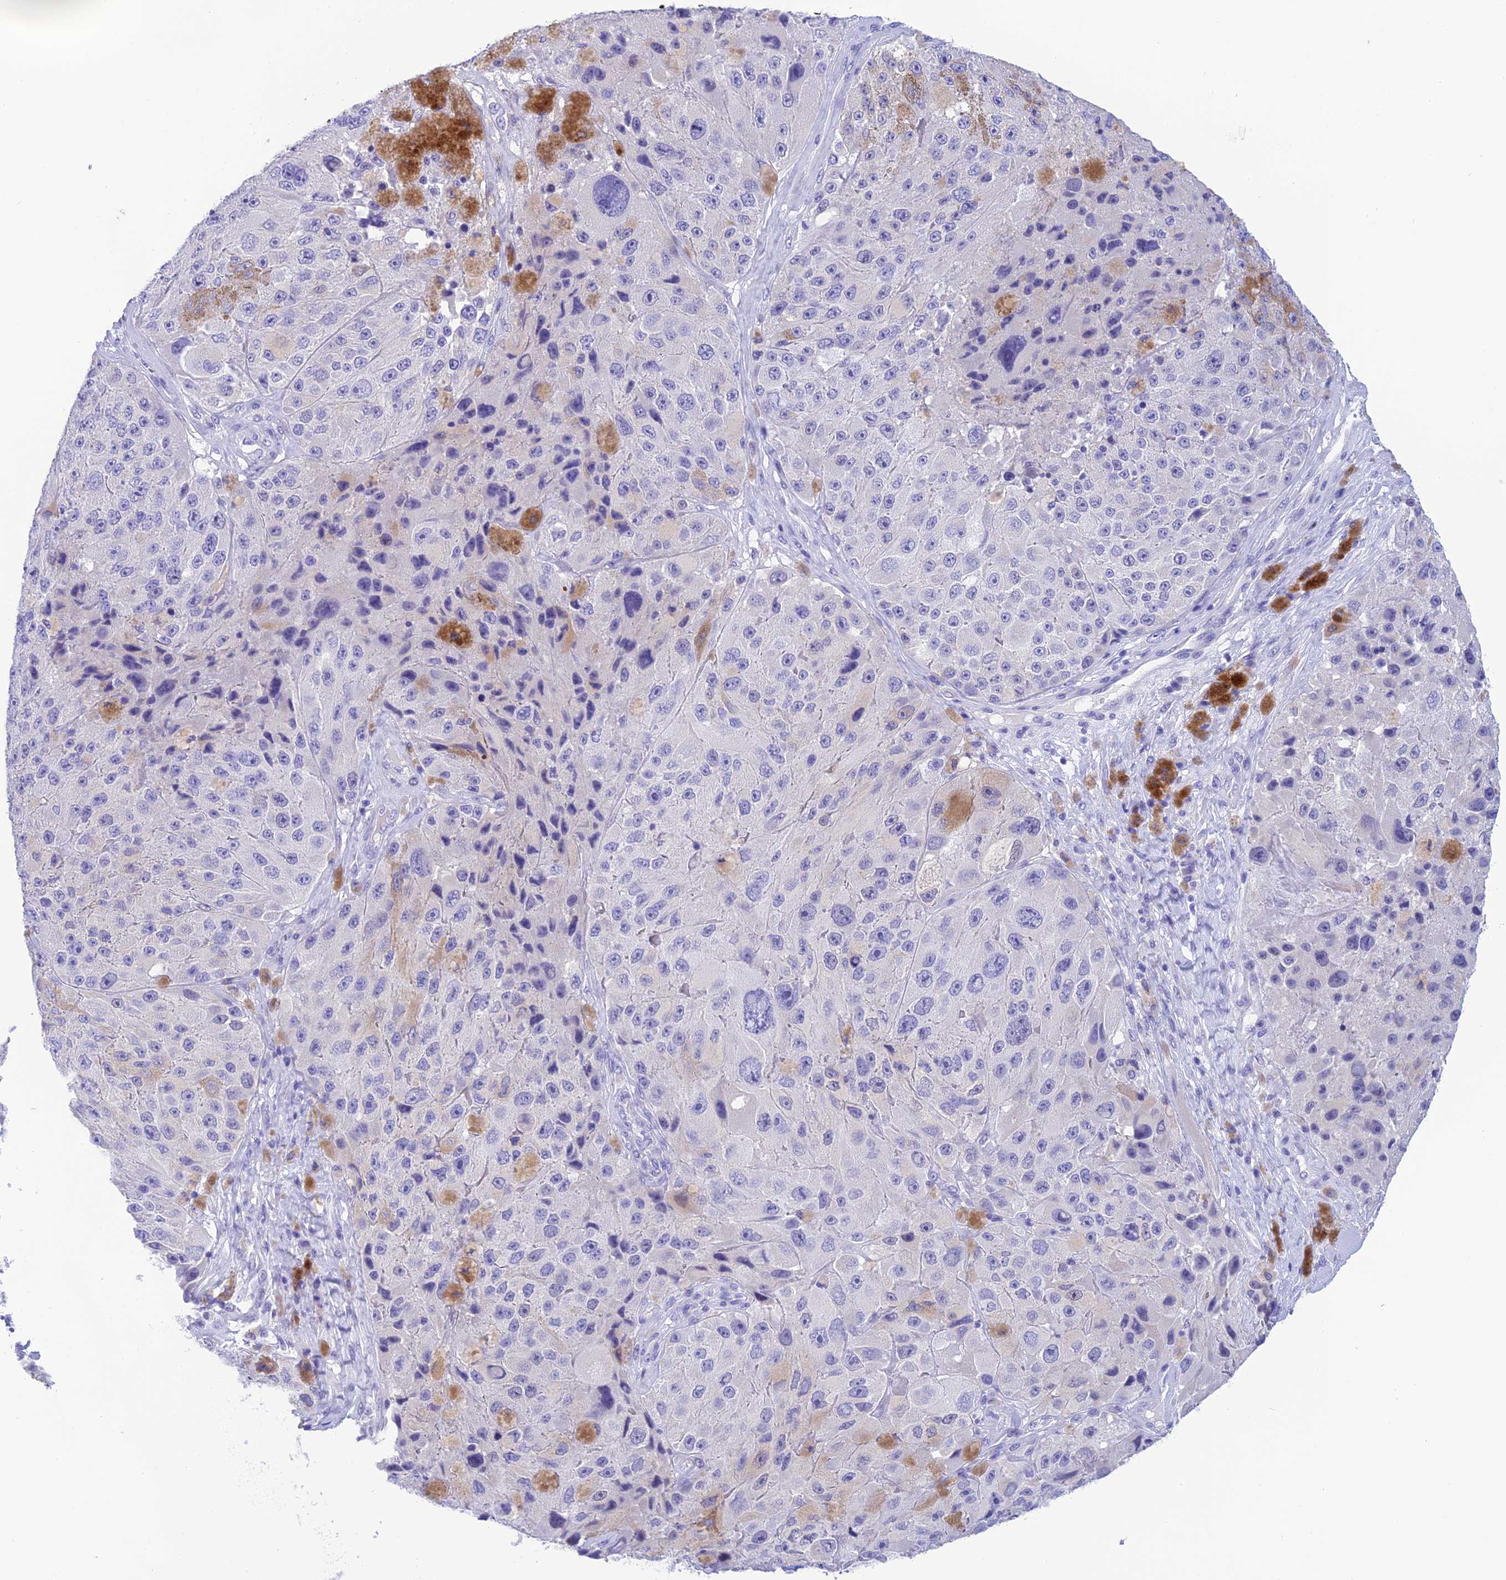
{"staining": {"intensity": "moderate", "quantity": "<25%", "location": "cytoplasmic/membranous"}, "tissue": "melanoma", "cell_type": "Tumor cells", "image_type": "cancer", "snomed": [{"axis": "morphology", "description": "Malignant melanoma, Metastatic site"}, {"axis": "topography", "description": "Lymph node"}], "caption": "A high-resolution histopathology image shows IHC staining of malignant melanoma (metastatic site), which displays moderate cytoplasmic/membranous staining in approximately <25% of tumor cells. The protein of interest is stained brown, and the nuclei are stained in blue (DAB IHC with brightfield microscopy, high magnification).", "gene": "KDELR3", "patient": {"sex": "male", "age": 62}}